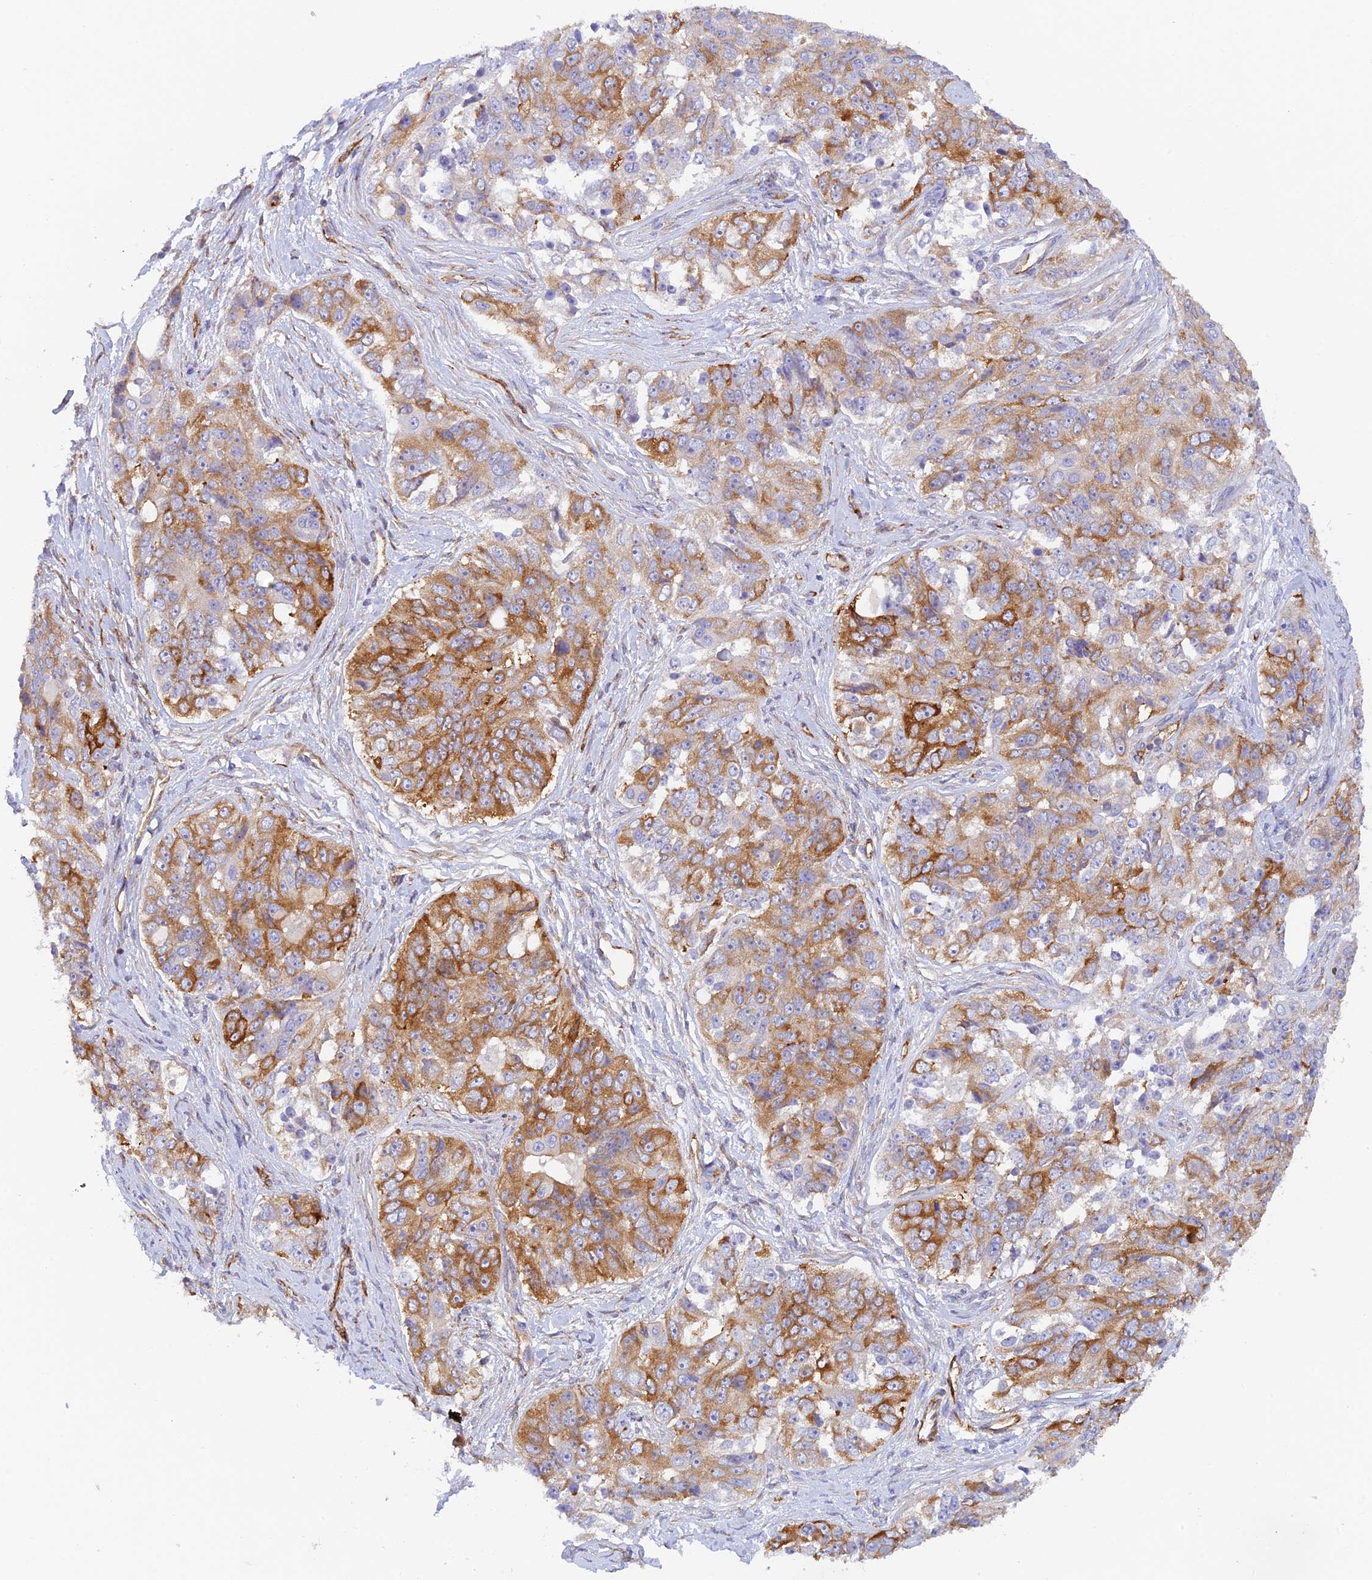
{"staining": {"intensity": "moderate", "quantity": ">75%", "location": "cytoplasmic/membranous"}, "tissue": "ovarian cancer", "cell_type": "Tumor cells", "image_type": "cancer", "snomed": [{"axis": "morphology", "description": "Carcinoma, endometroid"}, {"axis": "topography", "description": "Ovary"}], "caption": "The image demonstrates a brown stain indicating the presence of a protein in the cytoplasmic/membranous of tumor cells in ovarian endometroid carcinoma. (DAB (3,3'-diaminobenzidine) IHC, brown staining for protein, blue staining for nuclei).", "gene": "MYO9A", "patient": {"sex": "female", "age": 51}}